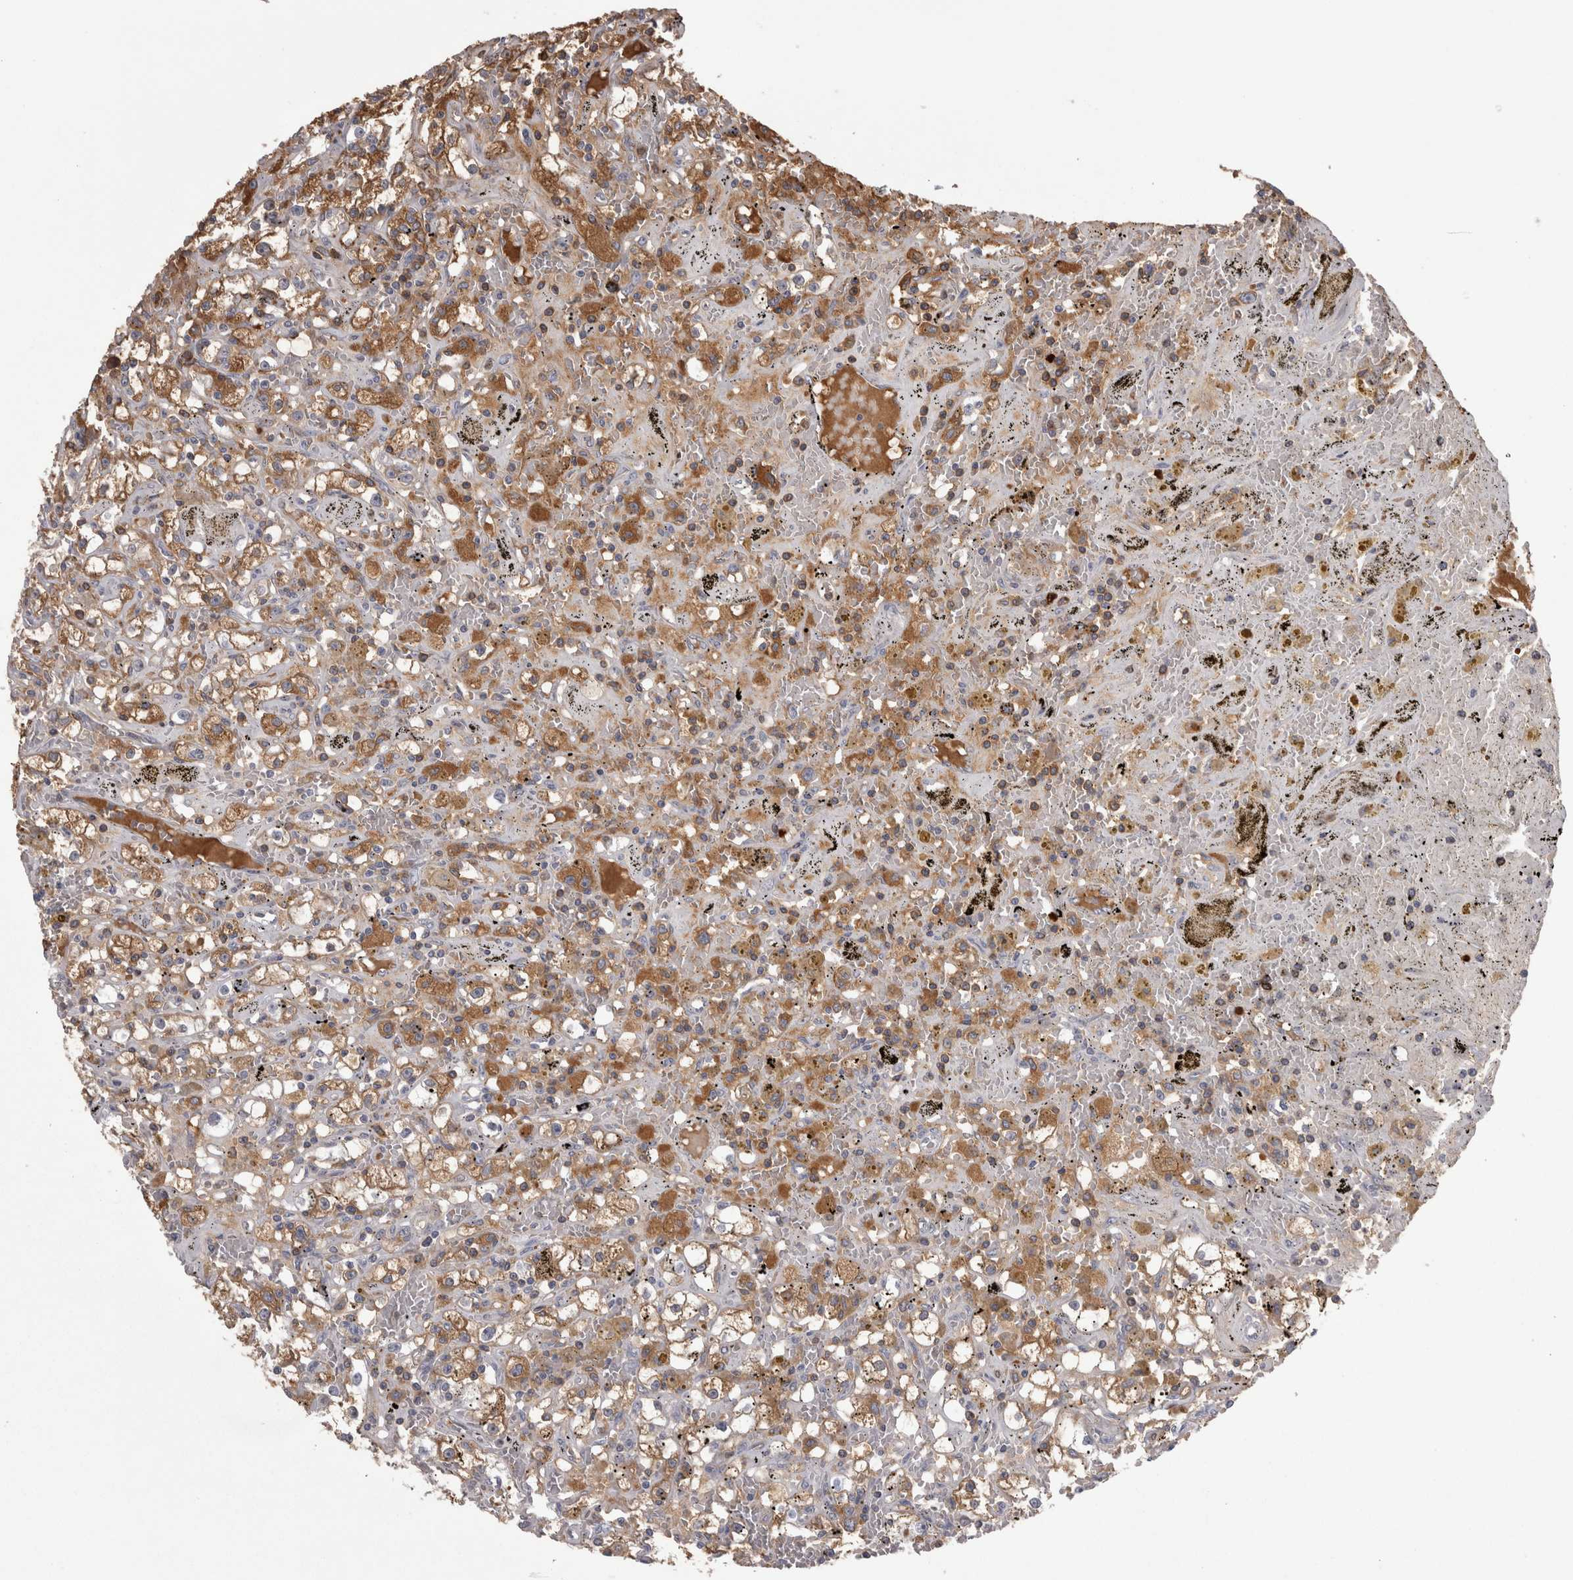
{"staining": {"intensity": "moderate", "quantity": "<25%", "location": "cytoplasmic/membranous"}, "tissue": "renal cancer", "cell_type": "Tumor cells", "image_type": "cancer", "snomed": [{"axis": "morphology", "description": "Adenocarcinoma, NOS"}, {"axis": "topography", "description": "Kidney"}], "caption": "An IHC photomicrograph of neoplastic tissue is shown. Protein staining in brown labels moderate cytoplasmic/membranous positivity in adenocarcinoma (renal) within tumor cells.", "gene": "SAA4", "patient": {"sex": "male", "age": 56}}